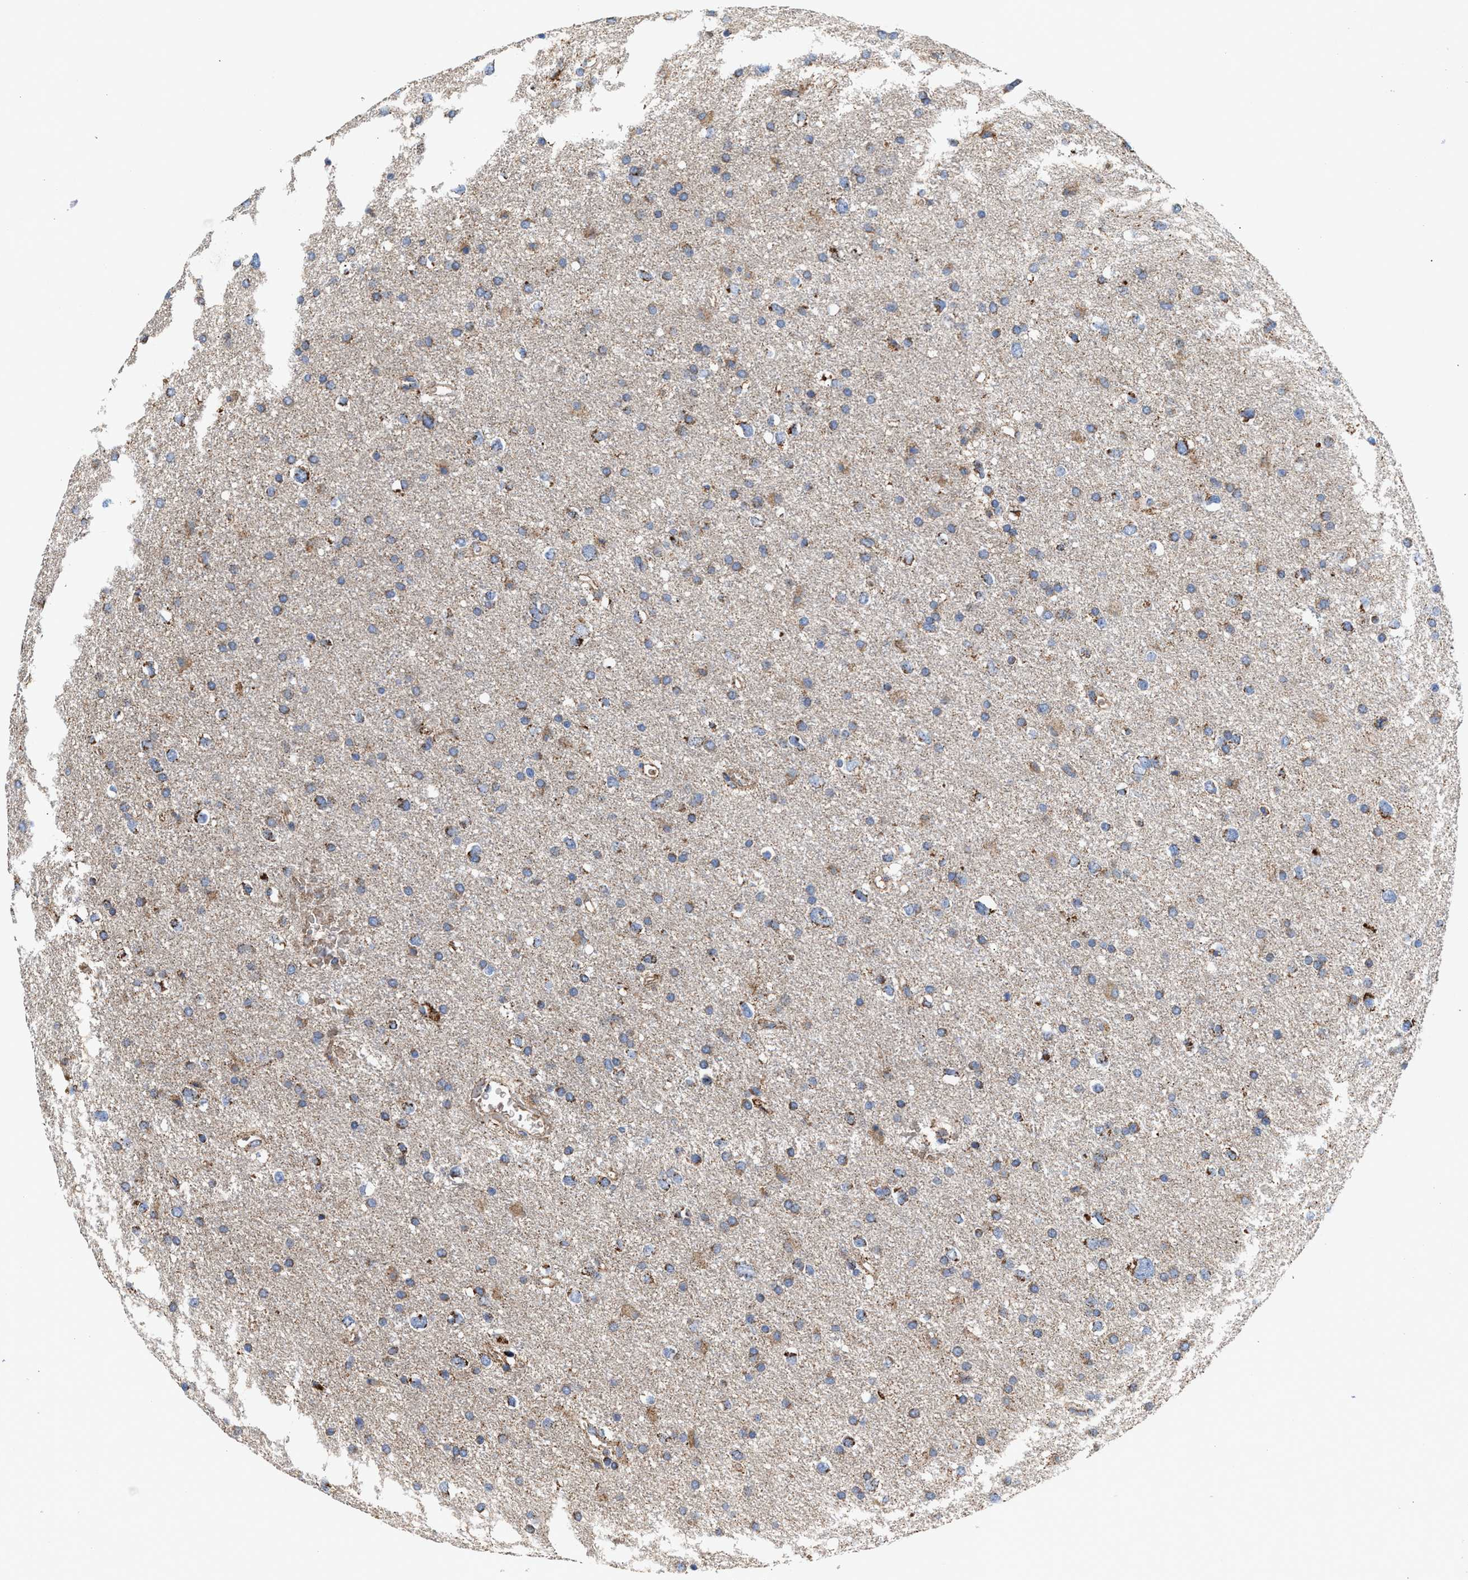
{"staining": {"intensity": "moderate", "quantity": "25%-75%", "location": "cytoplasmic/membranous"}, "tissue": "glioma", "cell_type": "Tumor cells", "image_type": "cancer", "snomed": [{"axis": "morphology", "description": "Glioma, malignant, Low grade"}, {"axis": "topography", "description": "Brain"}], "caption": "This is a micrograph of immunohistochemistry staining of glioma, which shows moderate expression in the cytoplasmic/membranous of tumor cells.", "gene": "MECR", "patient": {"sex": "female", "age": 37}}